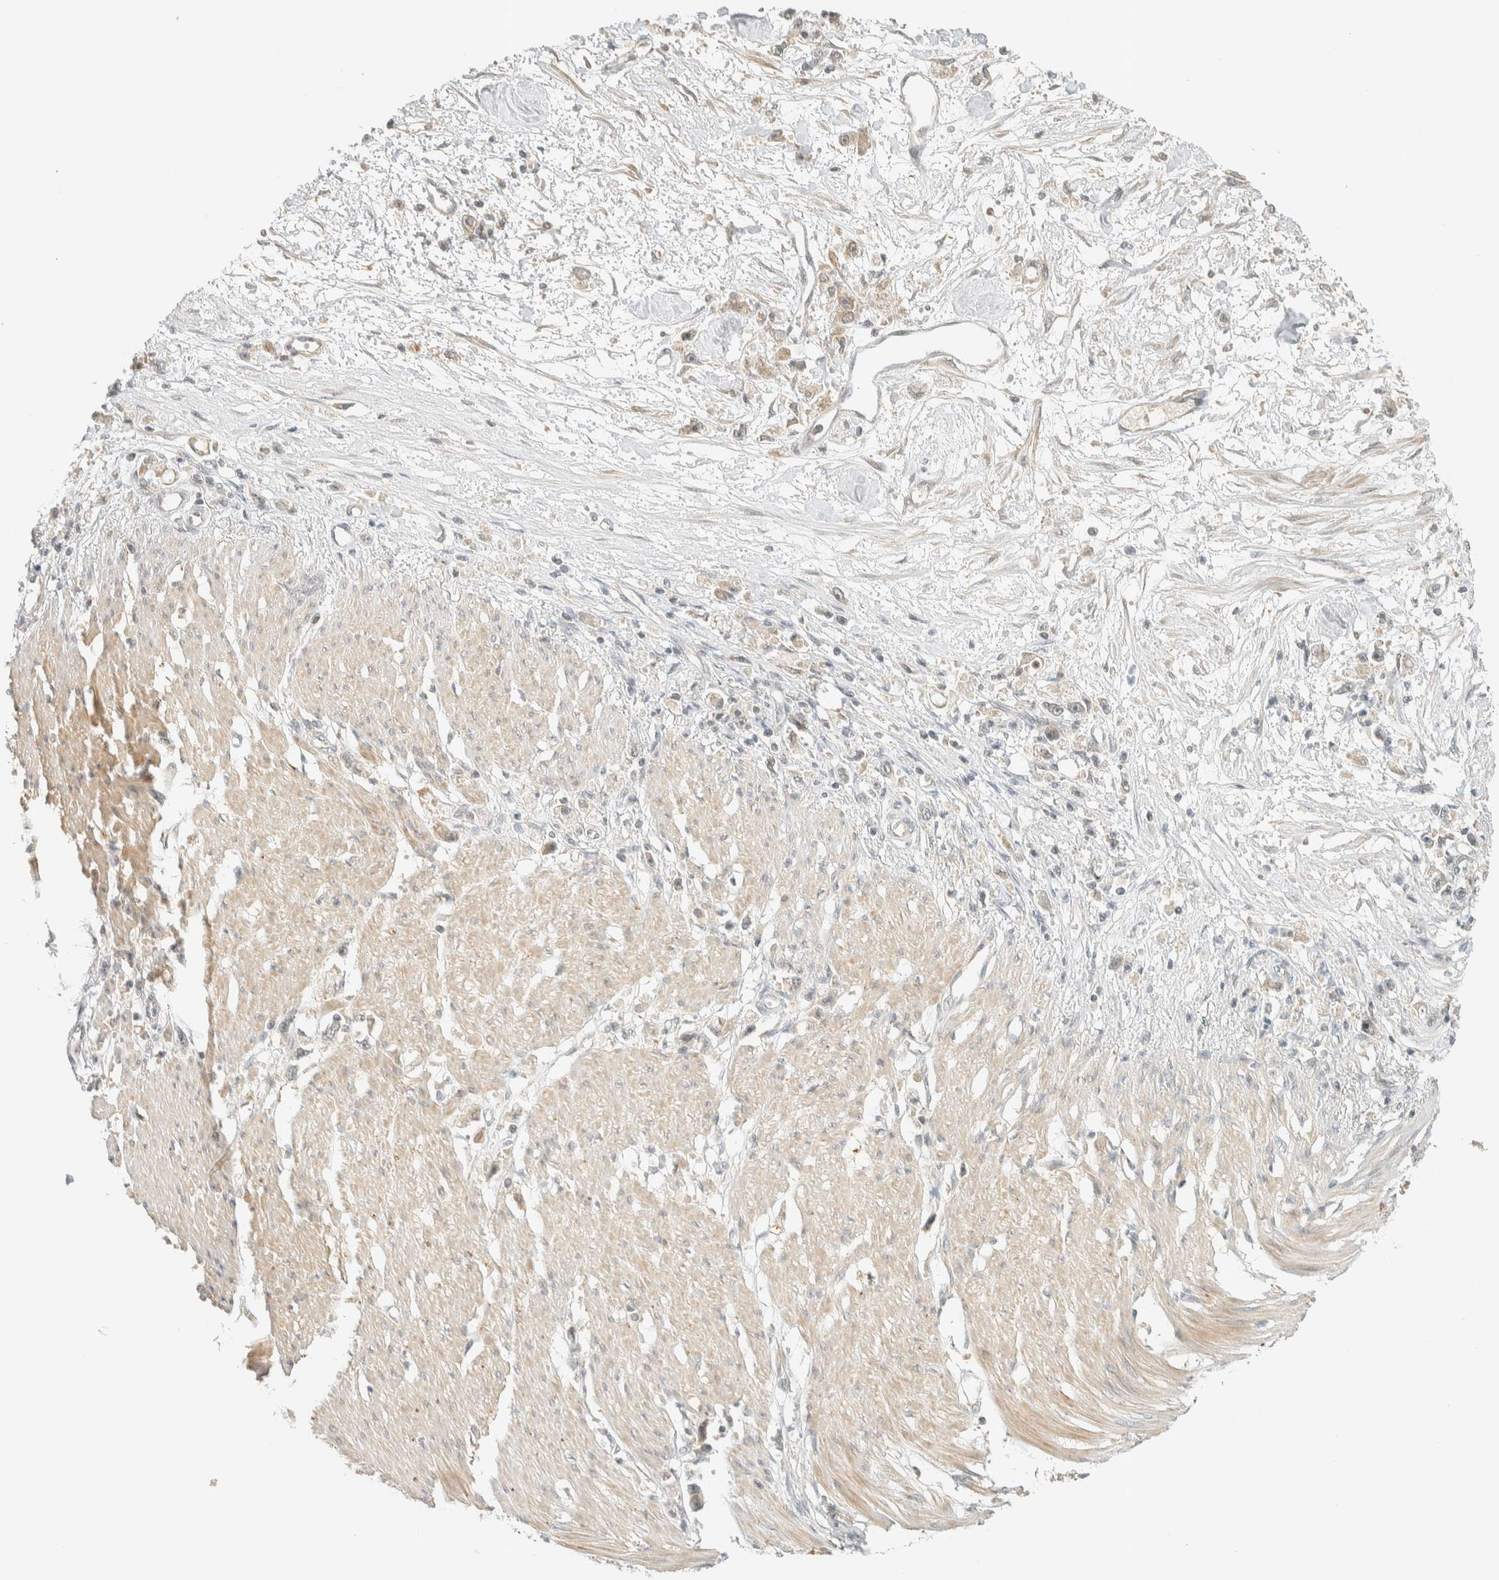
{"staining": {"intensity": "negative", "quantity": "none", "location": "none"}, "tissue": "stomach cancer", "cell_type": "Tumor cells", "image_type": "cancer", "snomed": [{"axis": "morphology", "description": "Adenocarcinoma, NOS"}, {"axis": "topography", "description": "Stomach"}], "caption": "Photomicrograph shows no protein expression in tumor cells of adenocarcinoma (stomach) tissue.", "gene": "KIFAP3", "patient": {"sex": "female", "age": 59}}